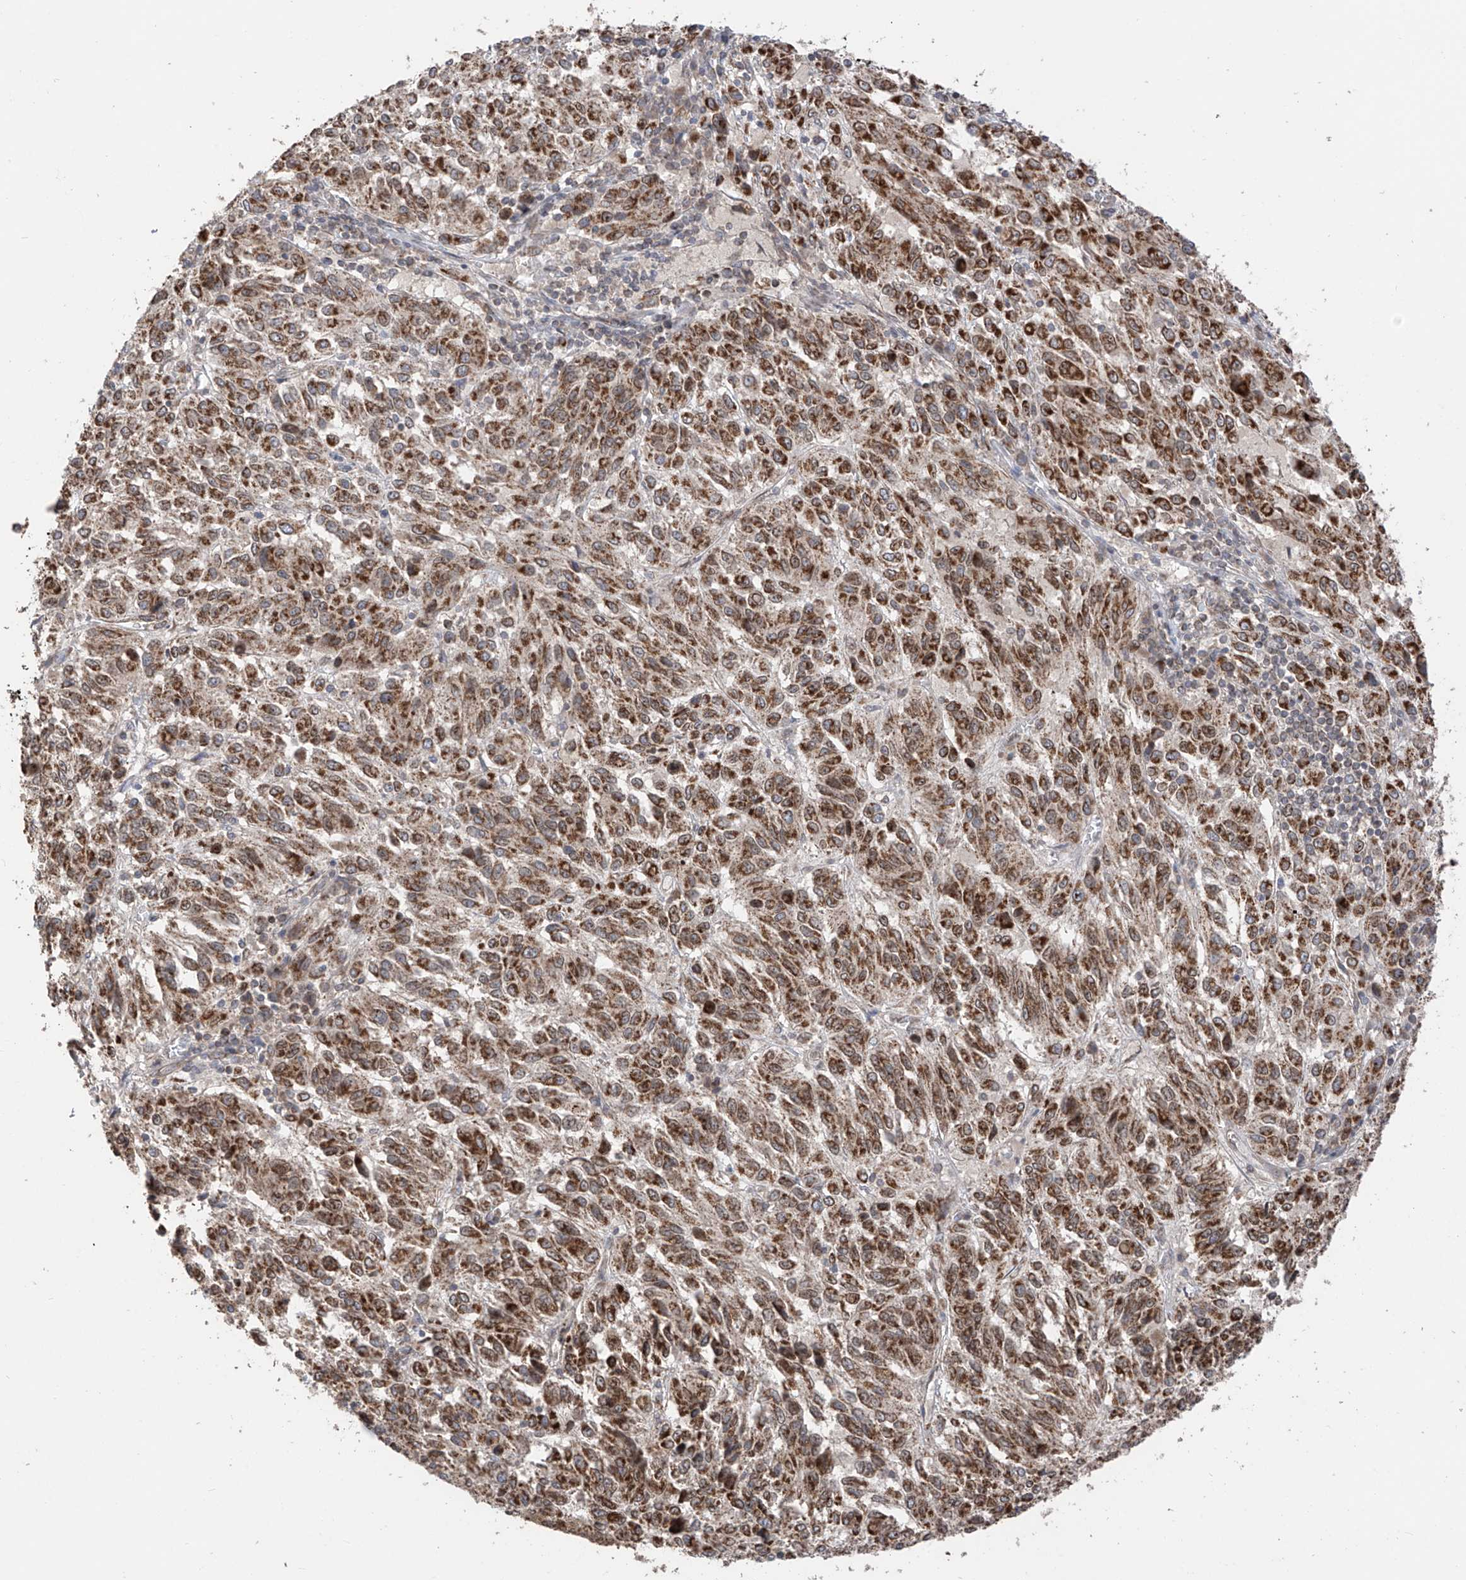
{"staining": {"intensity": "strong", "quantity": ">75%", "location": "cytoplasmic/membranous"}, "tissue": "melanoma", "cell_type": "Tumor cells", "image_type": "cancer", "snomed": [{"axis": "morphology", "description": "Malignant melanoma, Metastatic site"}, {"axis": "topography", "description": "Lung"}], "caption": "Approximately >75% of tumor cells in malignant melanoma (metastatic site) reveal strong cytoplasmic/membranous protein staining as visualized by brown immunohistochemical staining.", "gene": "AHCTF1", "patient": {"sex": "male", "age": 64}}